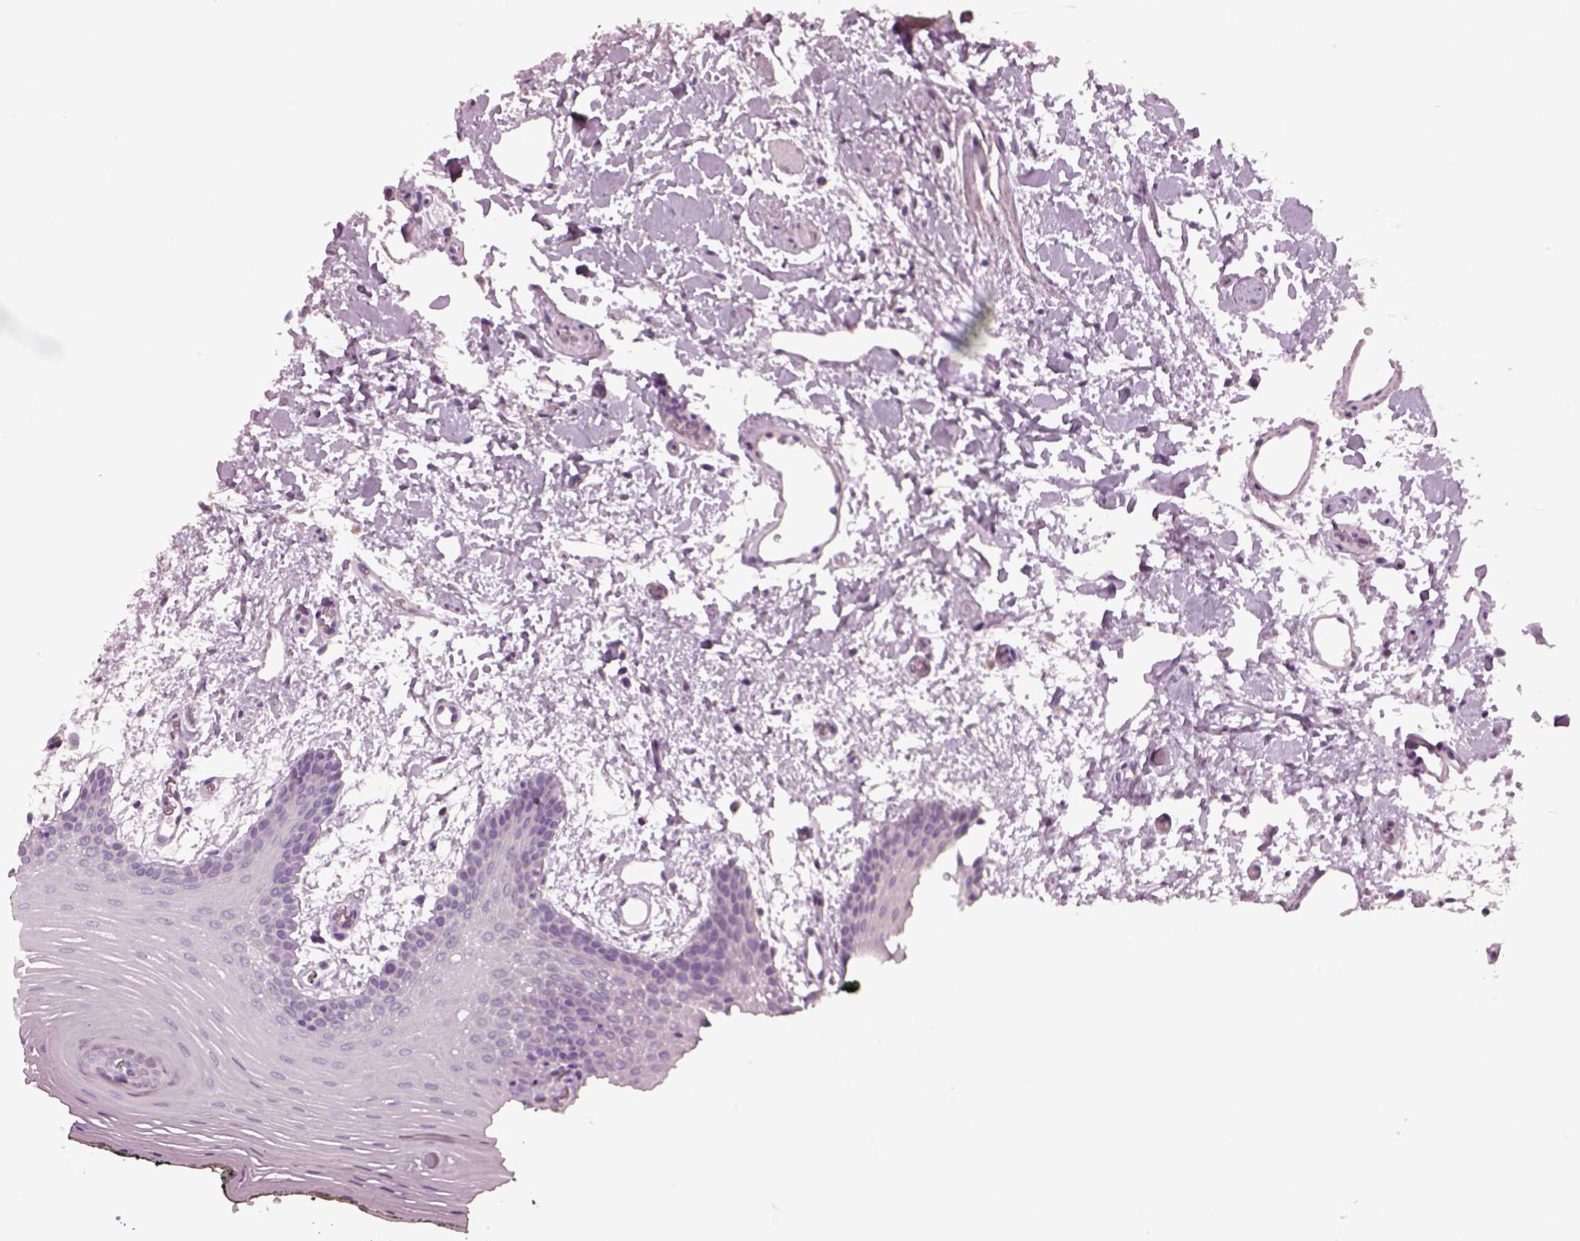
{"staining": {"intensity": "negative", "quantity": "none", "location": "none"}, "tissue": "oral mucosa", "cell_type": "Squamous epithelial cells", "image_type": "normal", "snomed": [{"axis": "morphology", "description": "Normal tissue, NOS"}, {"axis": "topography", "description": "Oral tissue"}, {"axis": "topography", "description": "Head-Neck"}], "caption": "IHC micrograph of normal human oral mucosa stained for a protein (brown), which demonstrates no positivity in squamous epithelial cells.", "gene": "TMEM231", "patient": {"sex": "male", "age": 65}}